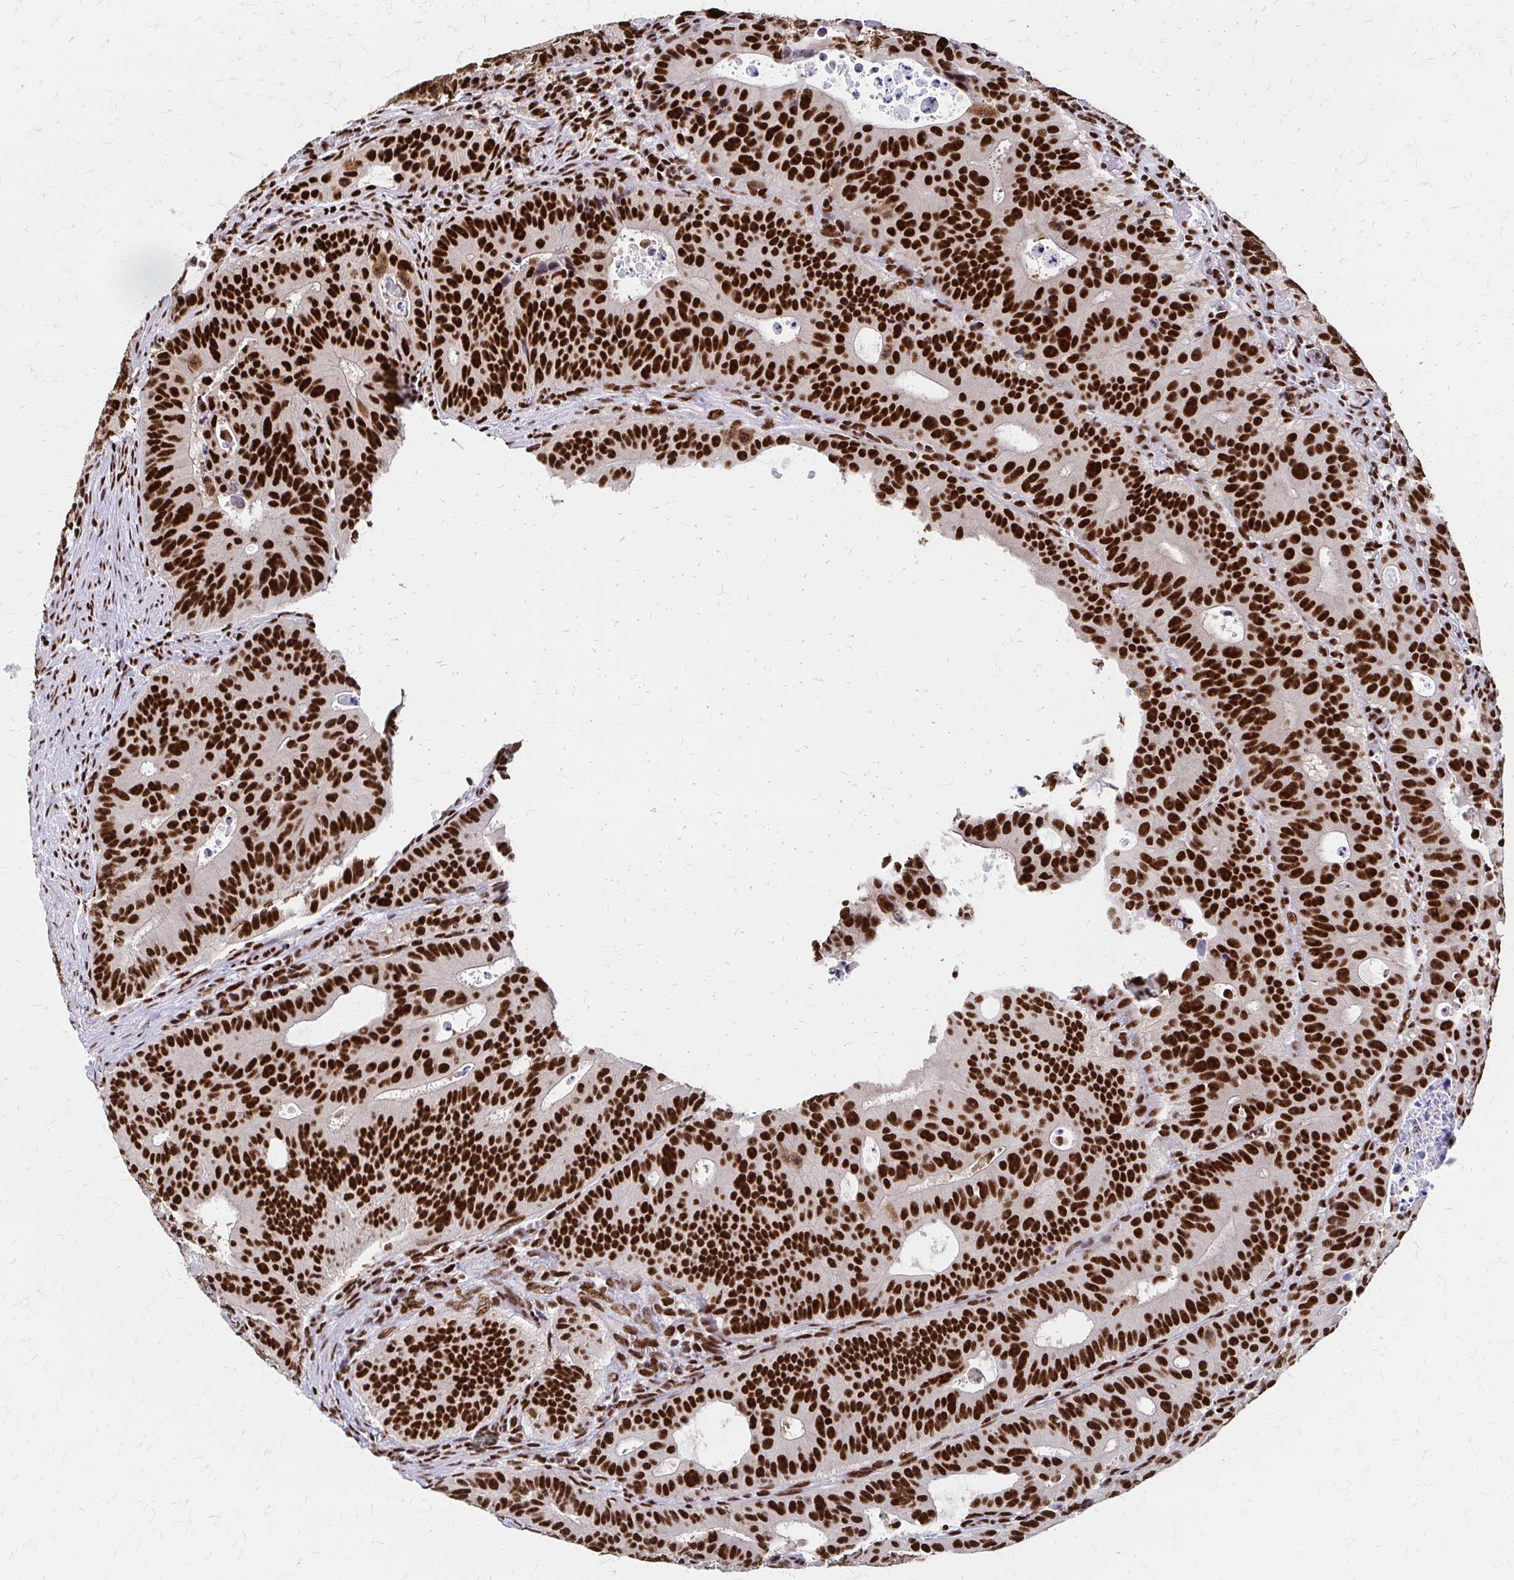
{"staining": {"intensity": "strong", "quantity": ">75%", "location": "nuclear"}, "tissue": "colorectal cancer", "cell_type": "Tumor cells", "image_type": "cancer", "snomed": [{"axis": "morphology", "description": "Adenocarcinoma, NOS"}, {"axis": "topography", "description": "Colon"}], "caption": "A photomicrograph showing strong nuclear expression in about >75% of tumor cells in colorectal cancer (adenocarcinoma), as visualized by brown immunohistochemical staining.", "gene": "CNKSR3", "patient": {"sex": "male", "age": 62}}